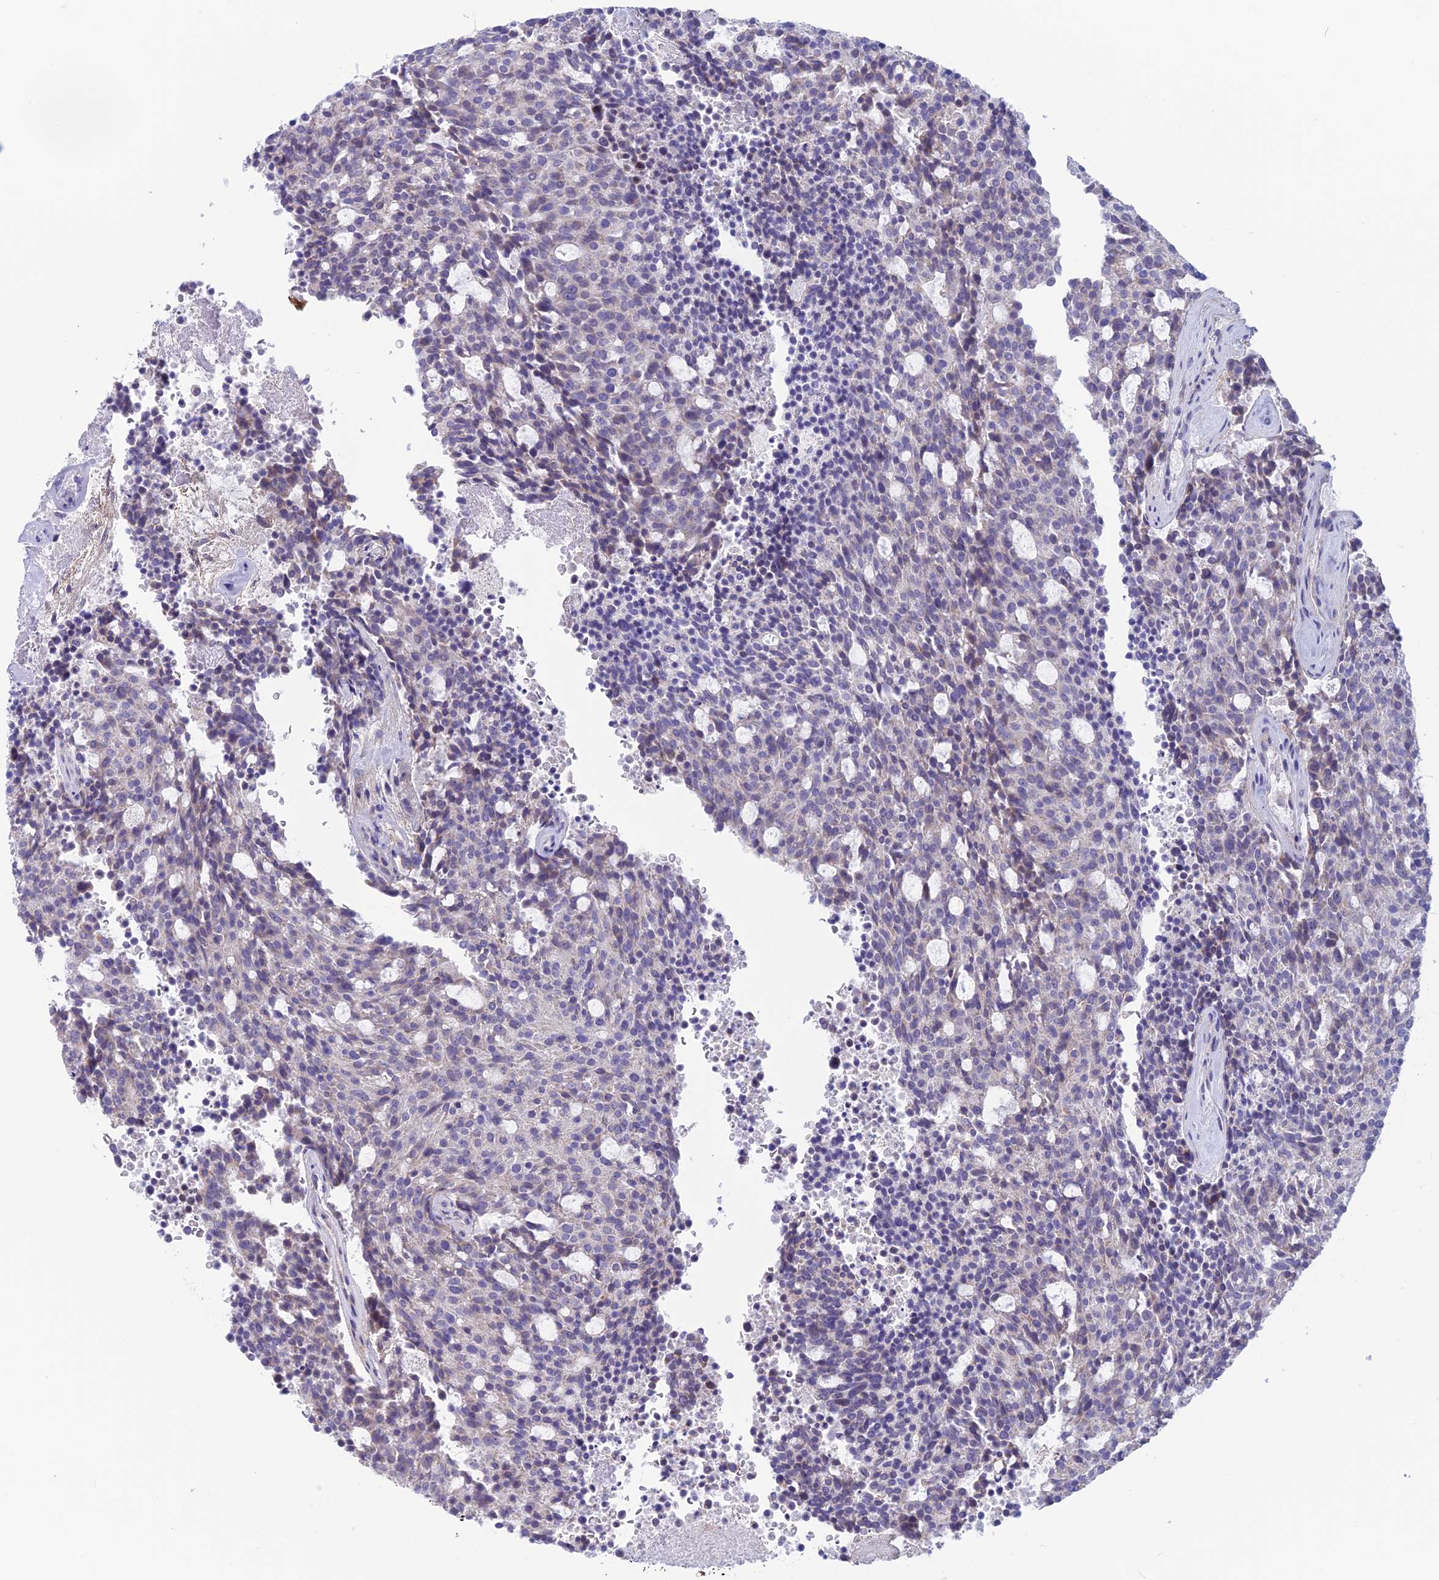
{"staining": {"intensity": "negative", "quantity": "none", "location": "none"}, "tissue": "carcinoid", "cell_type": "Tumor cells", "image_type": "cancer", "snomed": [{"axis": "morphology", "description": "Carcinoid, malignant, NOS"}, {"axis": "topography", "description": "Pancreas"}], "caption": "DAB (3,3'-diaminobenzidine) immunohistochemical staining of malignant carcinoid demonstrates no significant expression in tumor cells.", "gene": "PLAC9", "patient": {"sex": "female", "age": 54}}